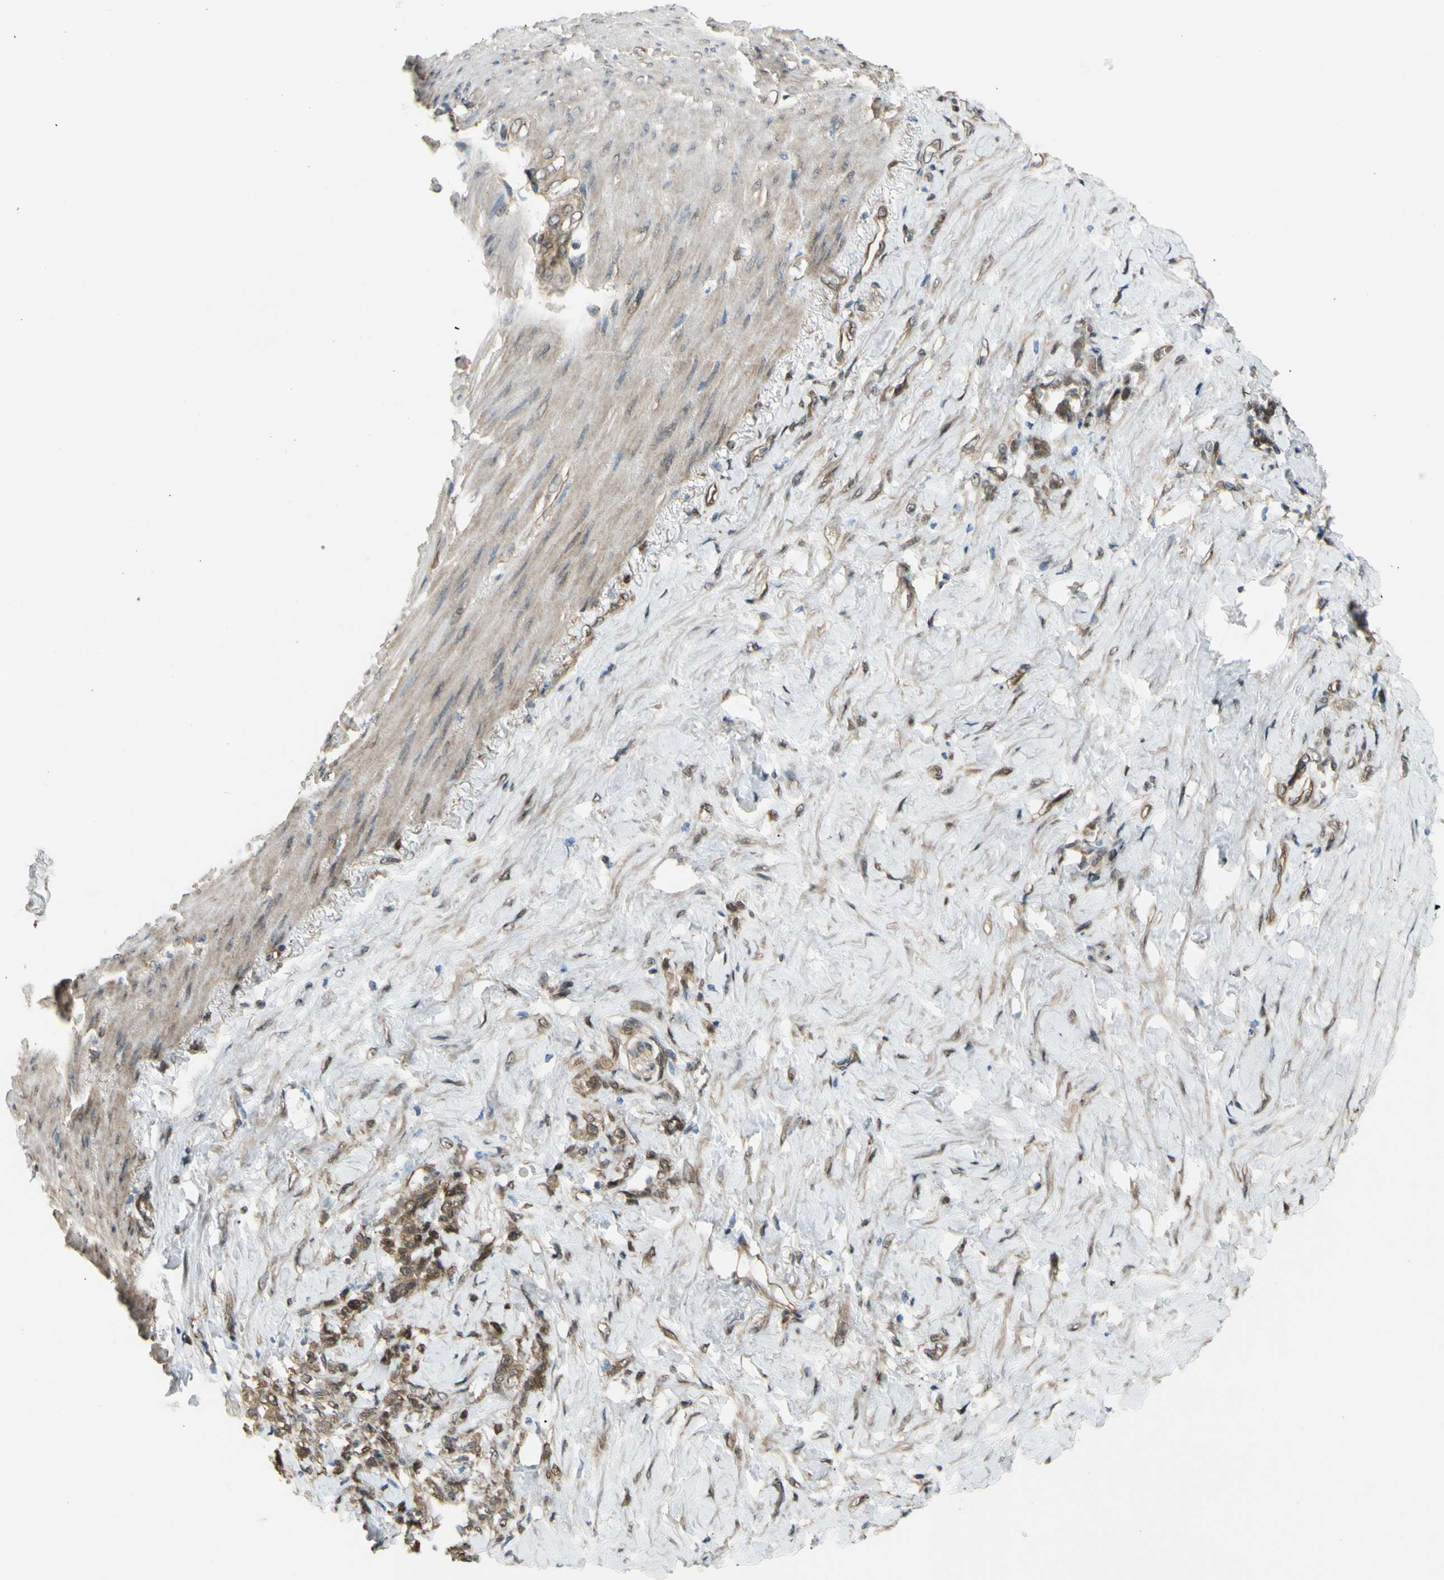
{"staining": {"intensity": "moderate", "quantity": ">75%", "location": "cytoplasmic/membranous"}, "tissue": "stomach cancer", "cell_type": "Tumor cells", "image_type": "cancer", "snomed": [{"axis": "morphology", "description": "Adenocarcinoma, NOS"}, {"axis": "topography", "description": "Stomach"}], "caption": "This micrograph shows IHC staining of adenocarcinoma (stomach), with medium moderate cytoplasmic/membranous staining in about >75% of tumor cells.", "gene": "YWHAQ", "patient": {"sex": "male", "age": 82}}